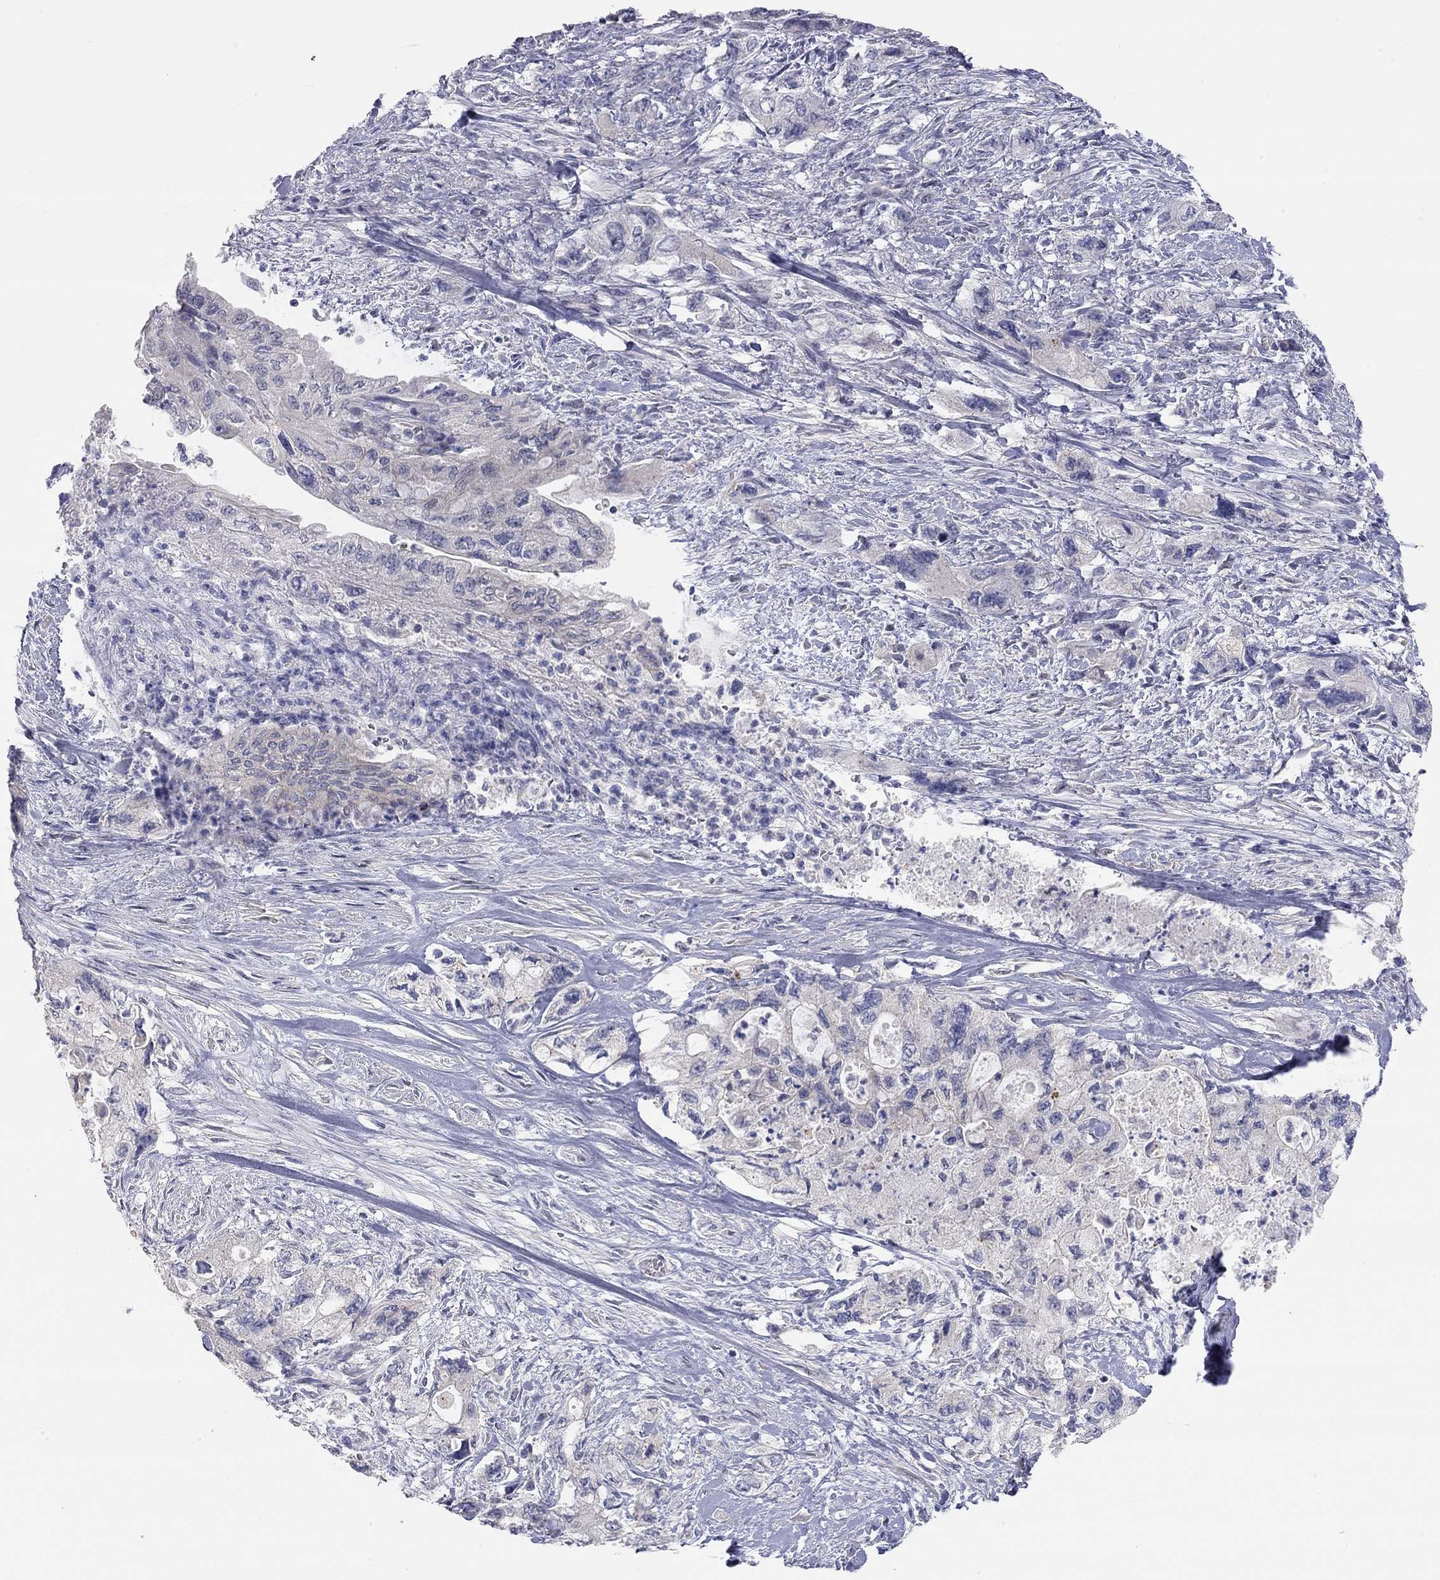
{"staining": {"intensity": "negative", "quantity": "none", "location": "none"}, "tissue": "pancreatic cancer", "cell_type": "Tumor cells", "image_type": "cancer", "snomed": [{"axis": "morphology", "description": "Adenocarcinoma, NOS"}, {"axis": "topography", "description": "Pancreas"}], "caption": "A micrograph of adenocarcinoma (pancreatic) stained for a protein reveals no brown staining in tumor cells. (DAB IHC, high magnification).", "gene": "PAPSS2", "patient": {"sex": "female", "age": 73}}